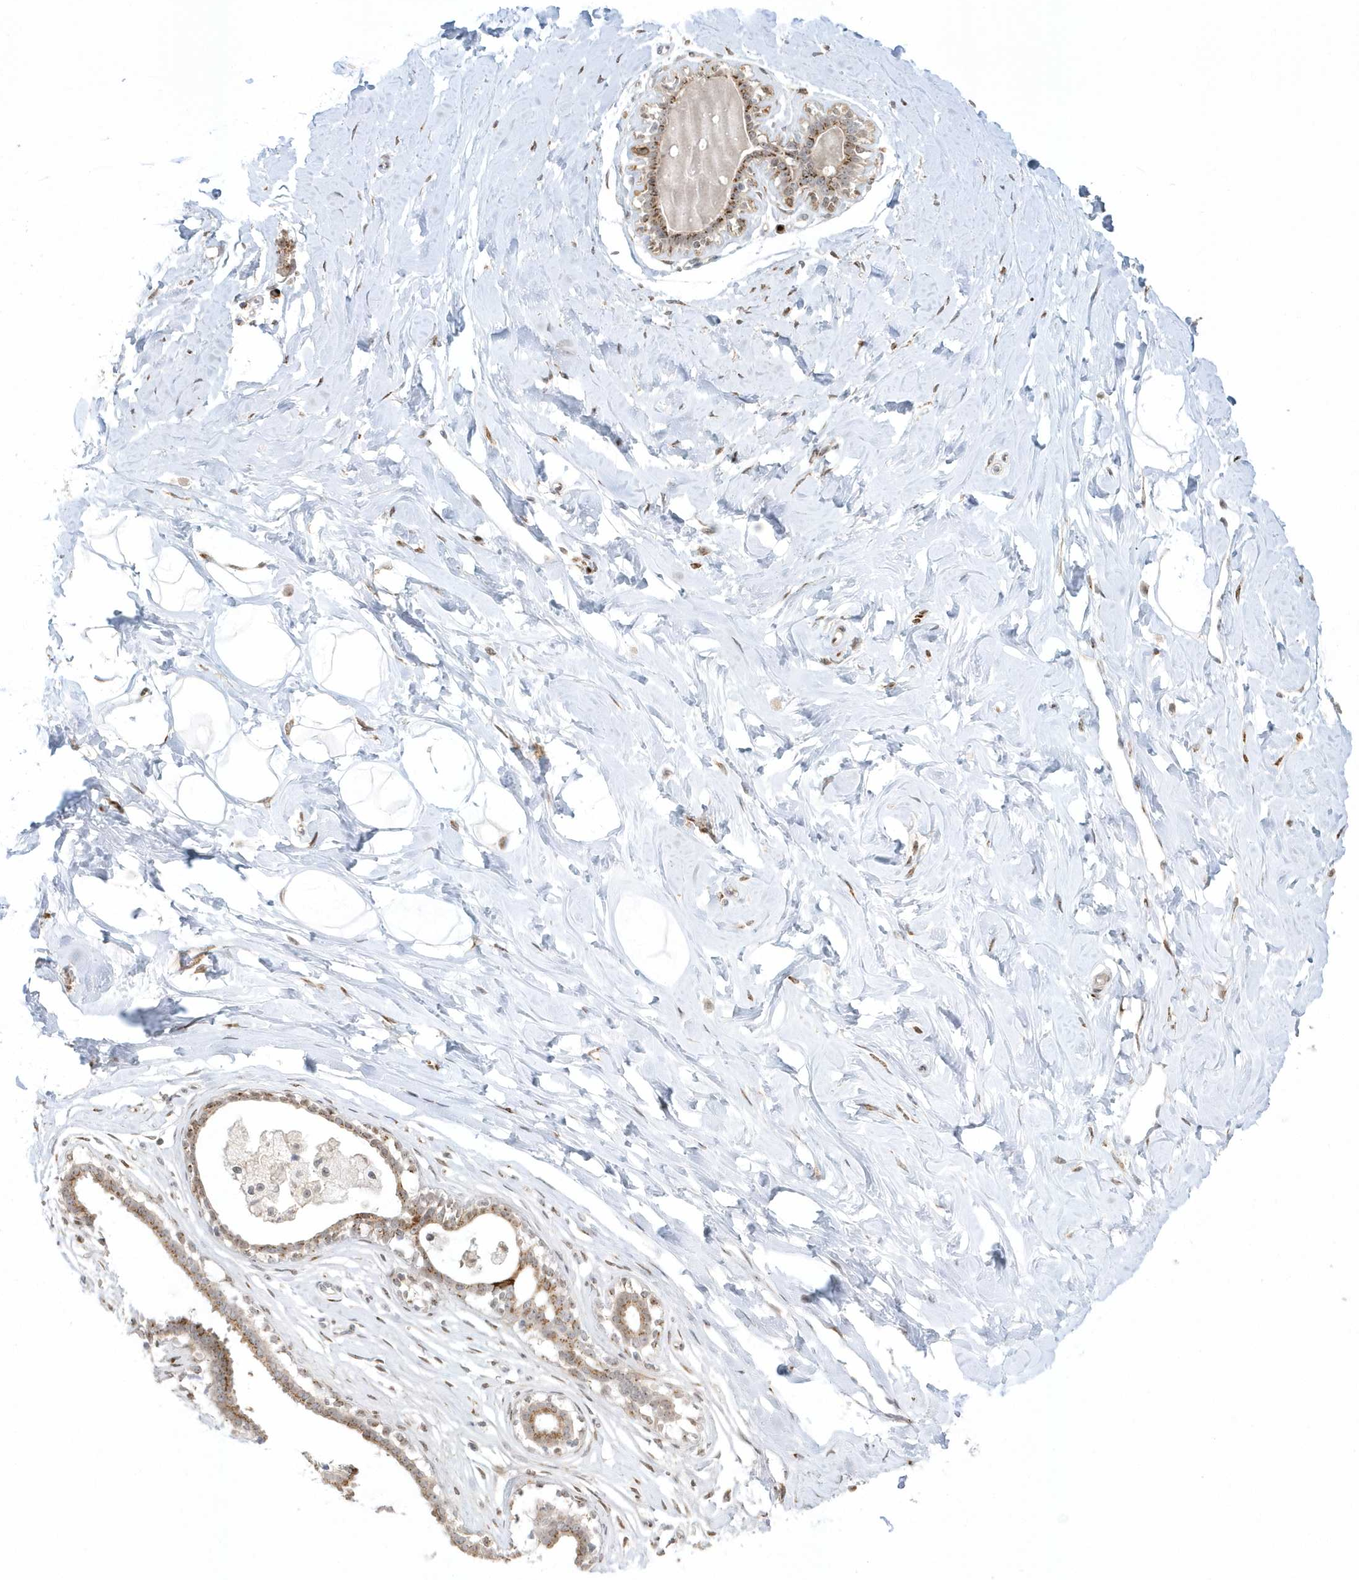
{"staining": {"intensity": "negative", "quantity": "none", "location": "none"}, "tissue": "breast", "cell_type": "Adipocytes", "image_type": "normal", "snomed": [{"axis": "morphology", "description": "Normal tissue, NOS"}, {"axis": "morphology", "description": "Adenoma, NOS"}, {"axis": "topography", "description": "Breast"}], "caption": "Immunohistochemistry of unremarkable human breast displays no staining in adipocytes. (Stains: DAB (3,3'-diaminobenzidine) IHC with hematoxylin counter stain, Microscopy: brightfield microscopy at high magnification).", "gene": "DHFR", "patient": {"sex": "female", "age": 23}}